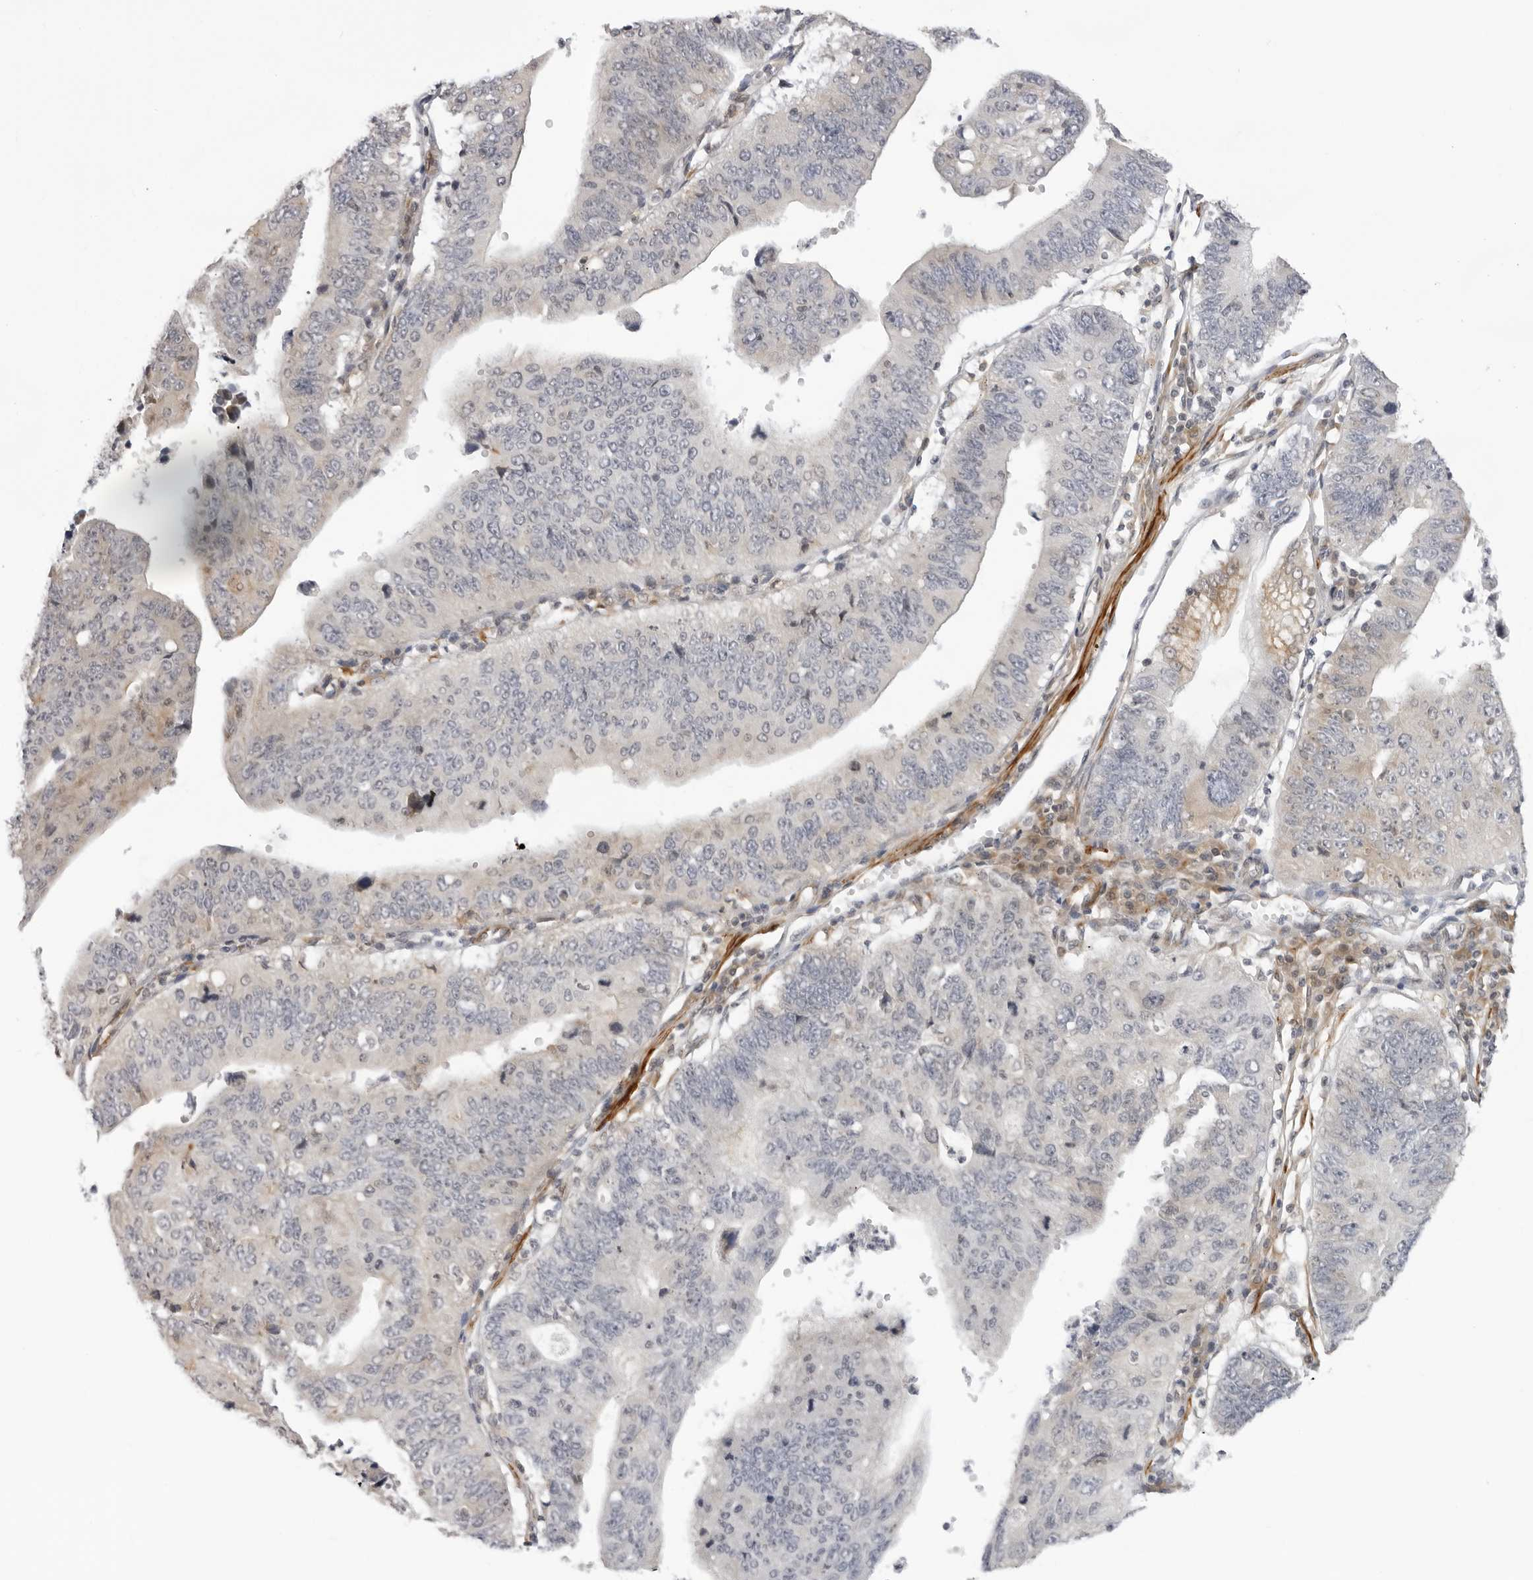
{"staining": {"intensity": "weak", "quantity": "<25%", "location": "cytoplasmic/membranous"}, "tissue": "stomach cancer", "cell_type": "Tumor cells", "image_type": "cancer", "snomed": [{"axis": "morphology", "description": "Adenocarcinoma, NOS"}, {"axis": "topography", "description": "Stomach"}], "caption": "DAB (3,3'-diaminobenzidine) immunohistochemical staining of human stomach cancer (adenocarcinoma) demonstrates no significant staining in tumor cells.", "gene": "SRGAP2", "patient": {"sex": "male", "age": 59}}